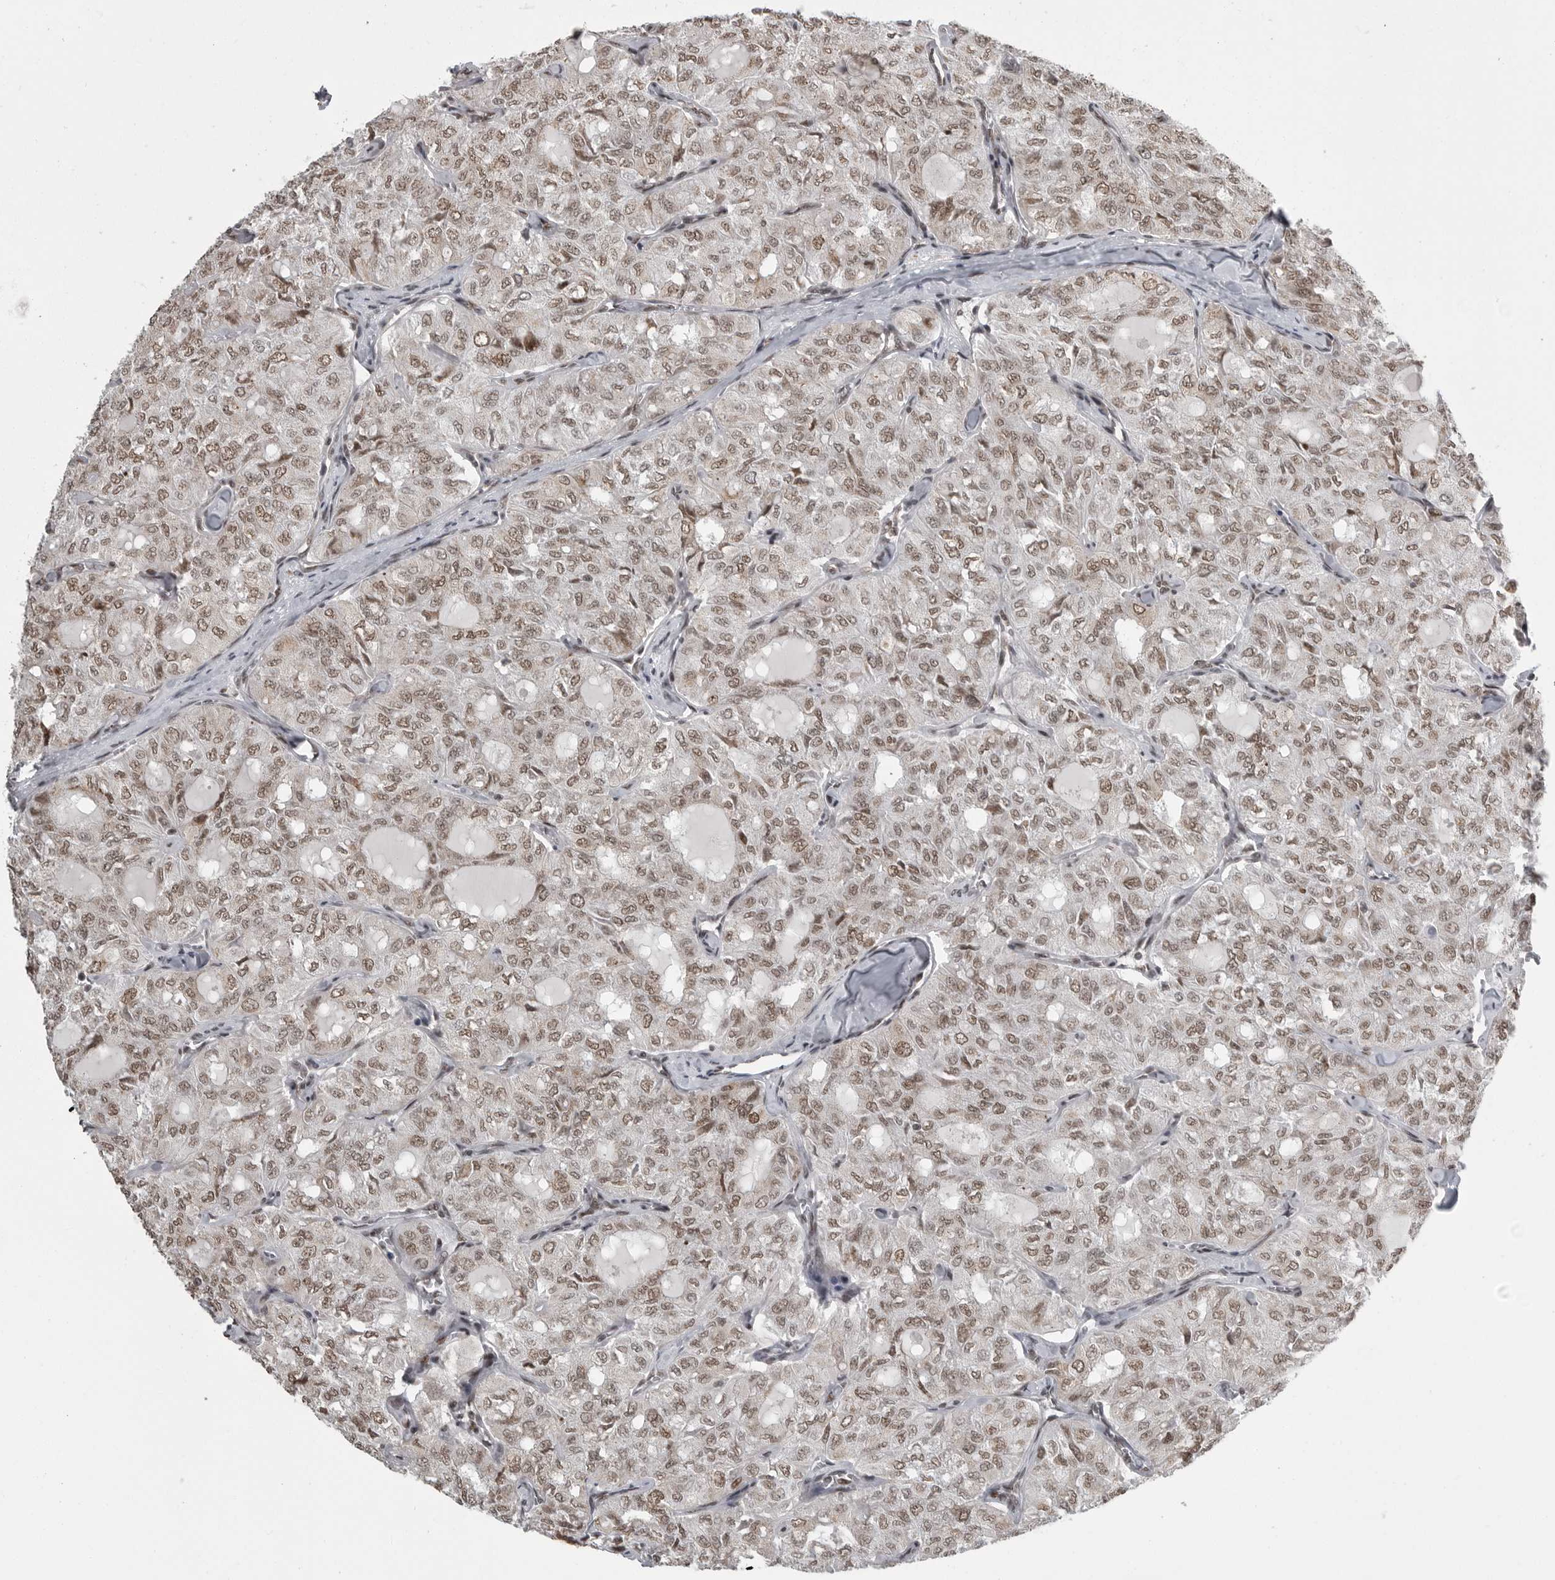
{"staining": {"intensity": "moderate", "quantity": ">75%", "location": "nuclear"}, "tissue": "thyroid cancer", "cell_type": "Tumor cells", "image_type": "cancer", "snomed": [{"axis": "morphology", "description": "Follicular adenoma carcinoma, NOS"}, {"axis": "topography", "description": "Thyroid gland"}], "caption": "Immunohistochemical staining of follicular adenoma carcinoma (thyroid) demonstrates moderate nuclear protein expression in approximately >75% of tumor cells. (DAB (3,3'-diaminobenzidine) IHC, brown staining for protein, blue staining for nuclei).", "gene": "YAF2", "patient": {"sex": "male", "age": 75}}